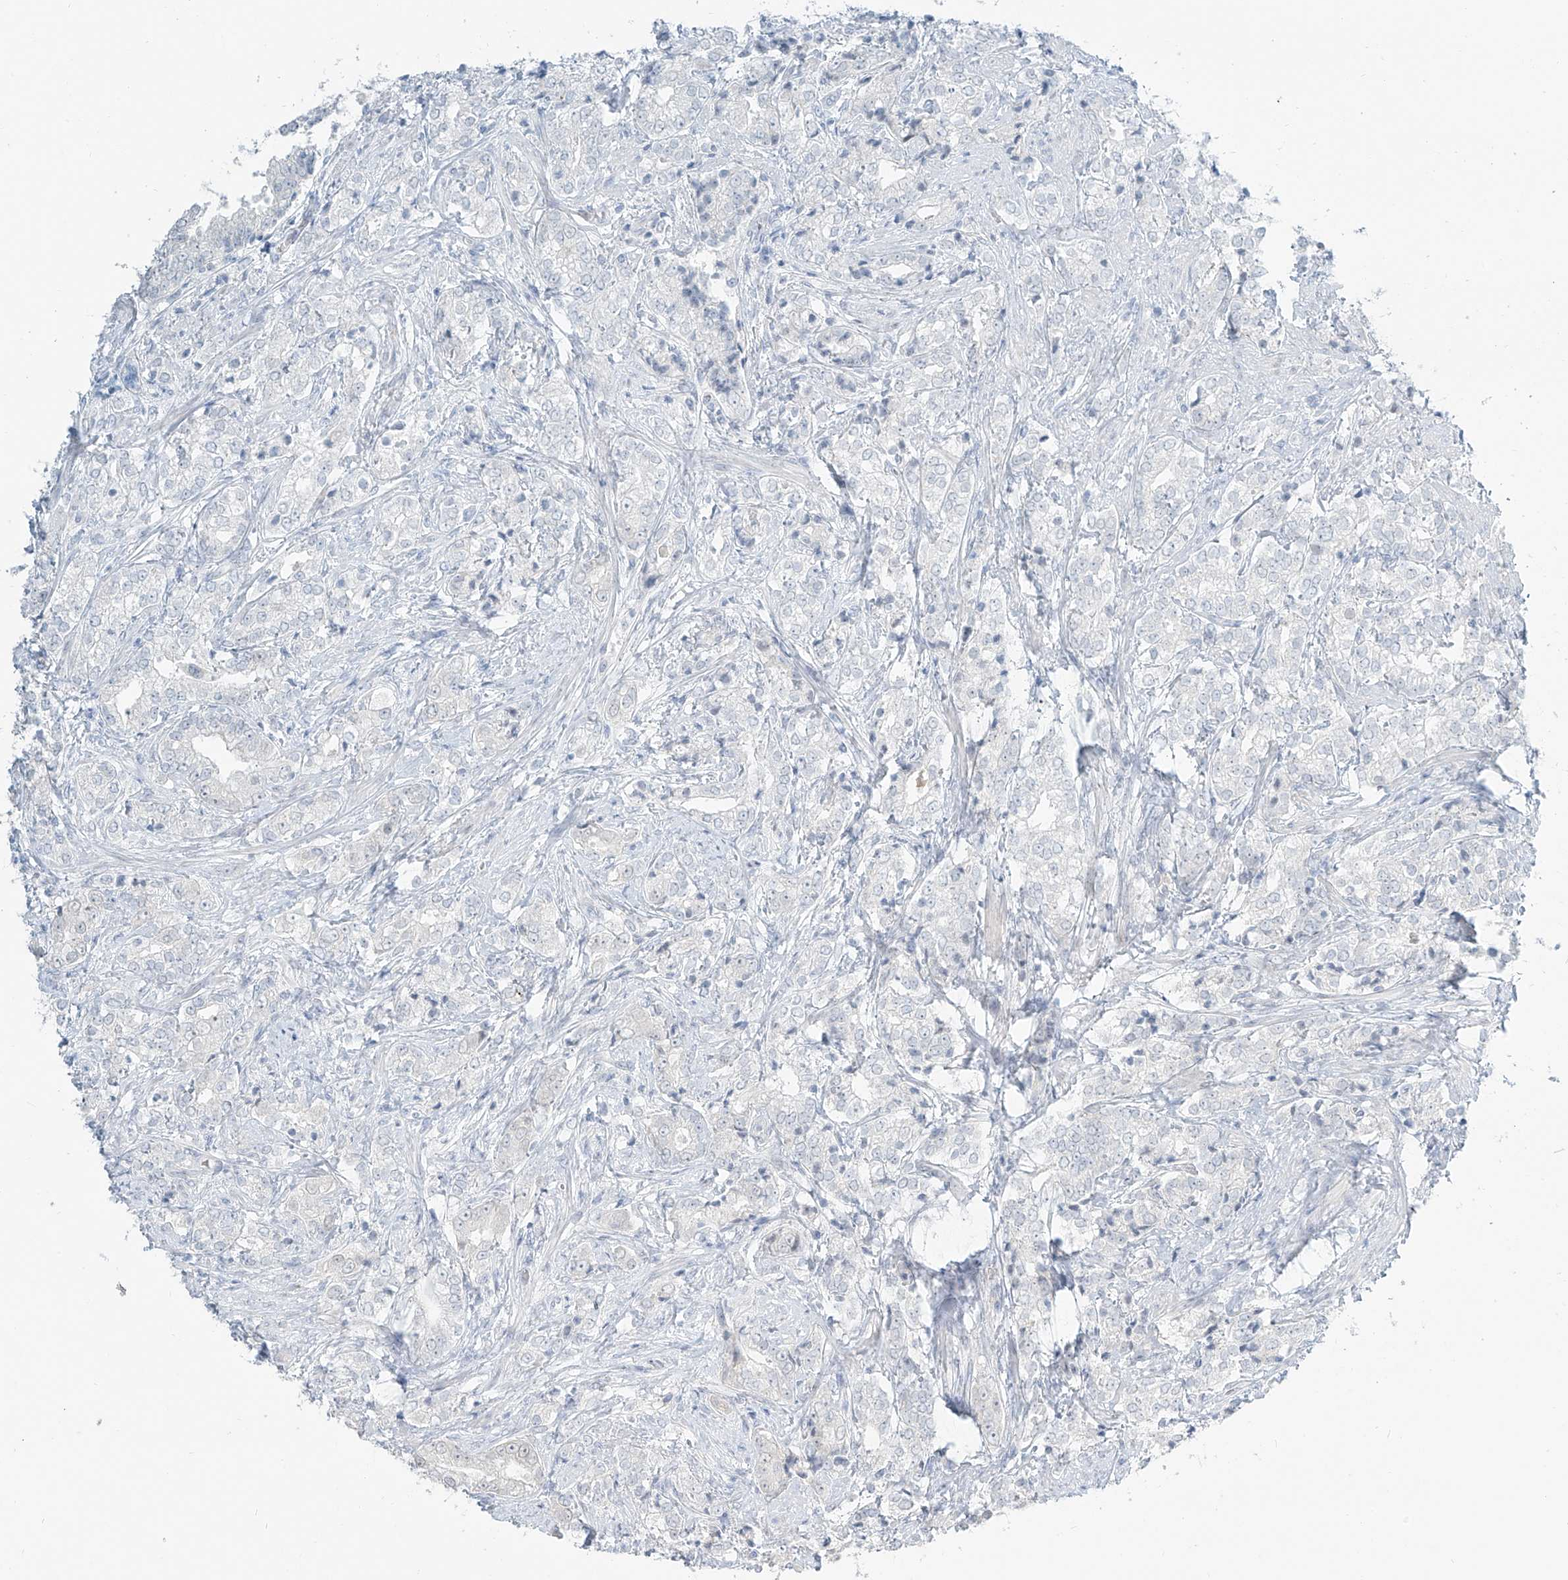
{"staining": {"intensity": "negative", "quantity": "none", "location": "none"}, "tissue": "prostate cancer", "cell_type": "Tumor cells", "image_type": "cancer", "snomed": [{"axis": "morphology", "description": "Adenocarcinoma, High grade"}, {"axis": "topography", "description": "Prostate"}], "caption": "Immunohistochemical staining of human prostate cancer demonstrates no significant expression in tumor cells.", "gene": "PRDM6", "patient": {"sex": "male", "age": 69}}